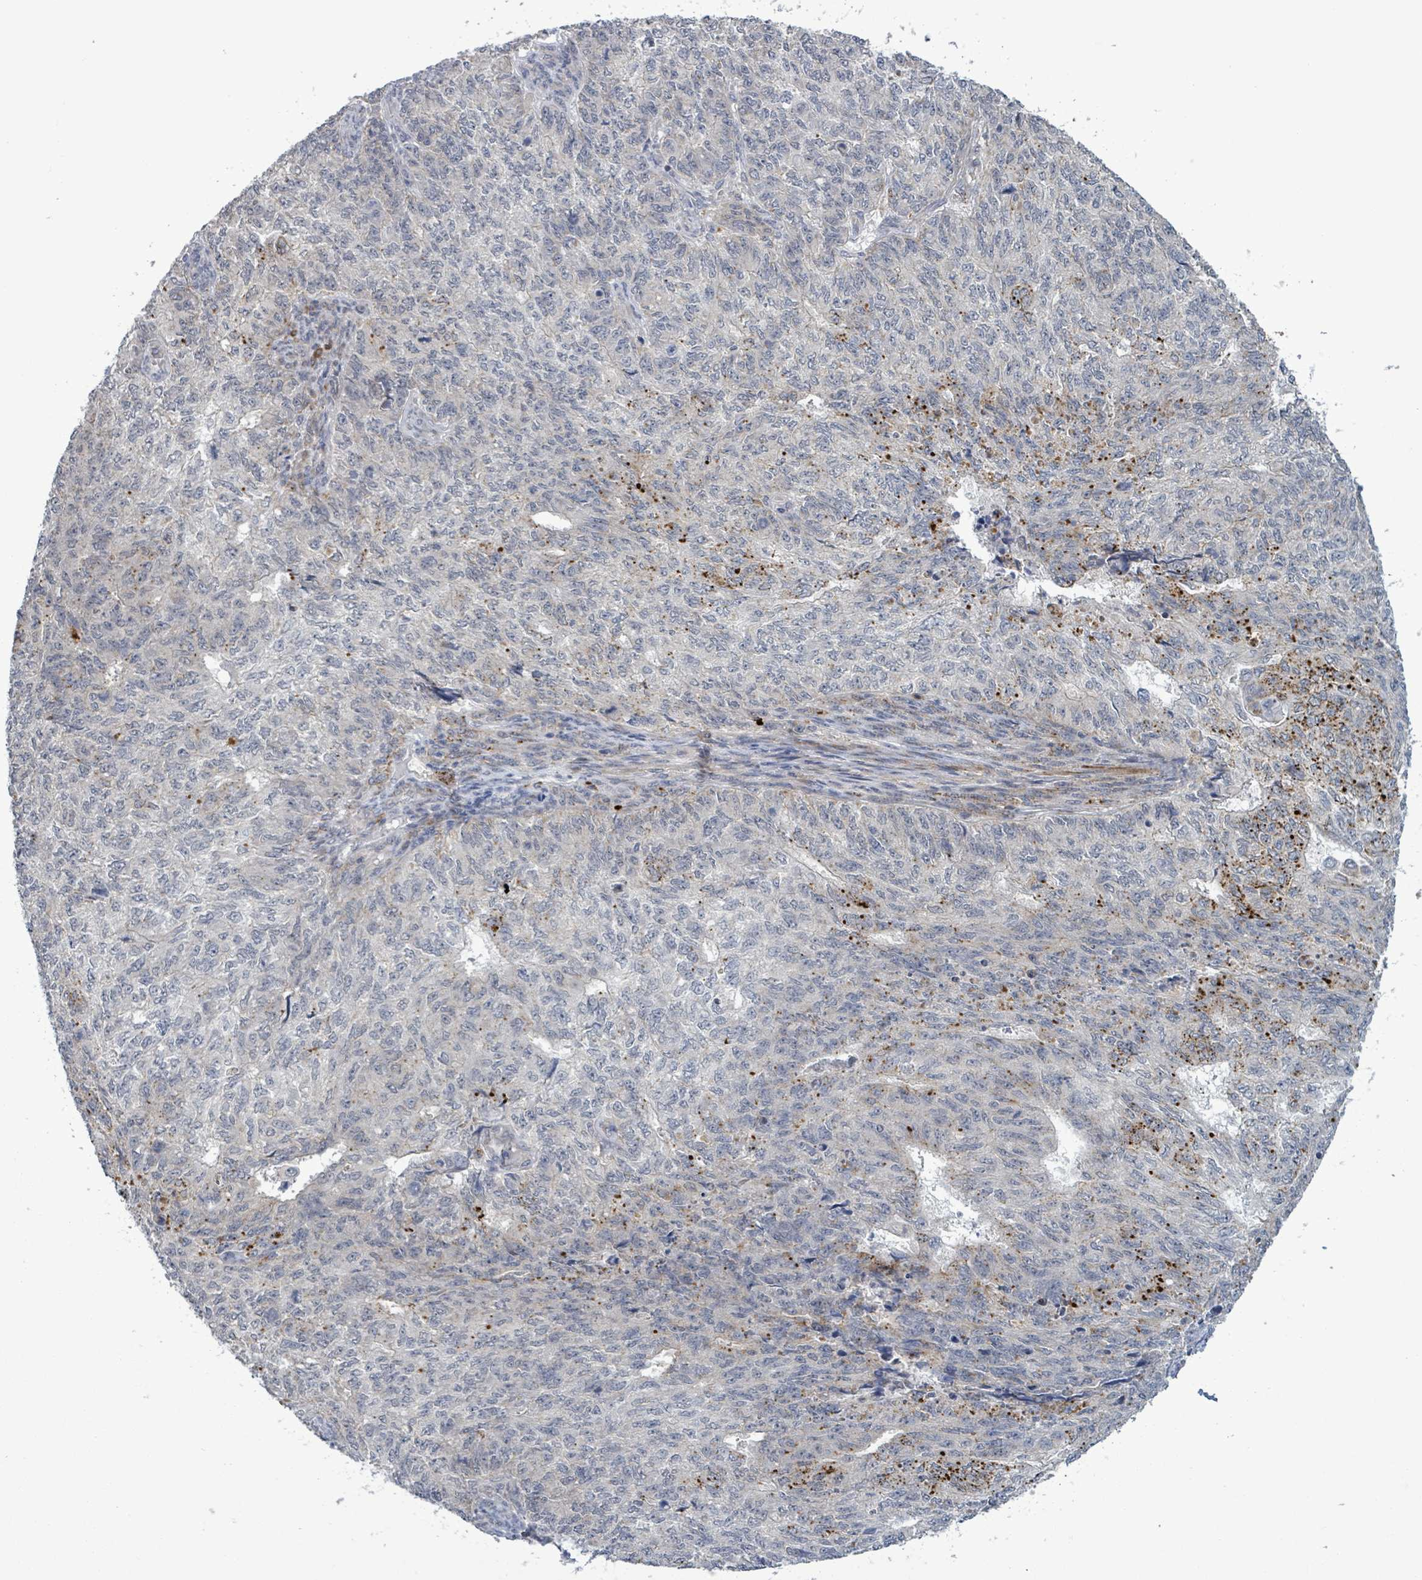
{"staining": {"intensity": "negative", "quantity": "none", "location": "none"}, "tissue": "endometrial cancer", "cell_type": "Tumor cells", "image_type": "cancer", "snomed": [{"axis": "morphology", "description": "Adenocarcinoma, NOS"}, {"axis": "topography", "description": "Endometrium"}], "caption": "IHC histopathology image of human adenocarcinoma (endometrial) stained for a protein (brown), which demonstrates no positivity in tumor cells. (DAB immunohistochemistry with hematoxylin counter stain).", "gene": "AMMECR1", "patient": {"sex": "female", "age": 32}}